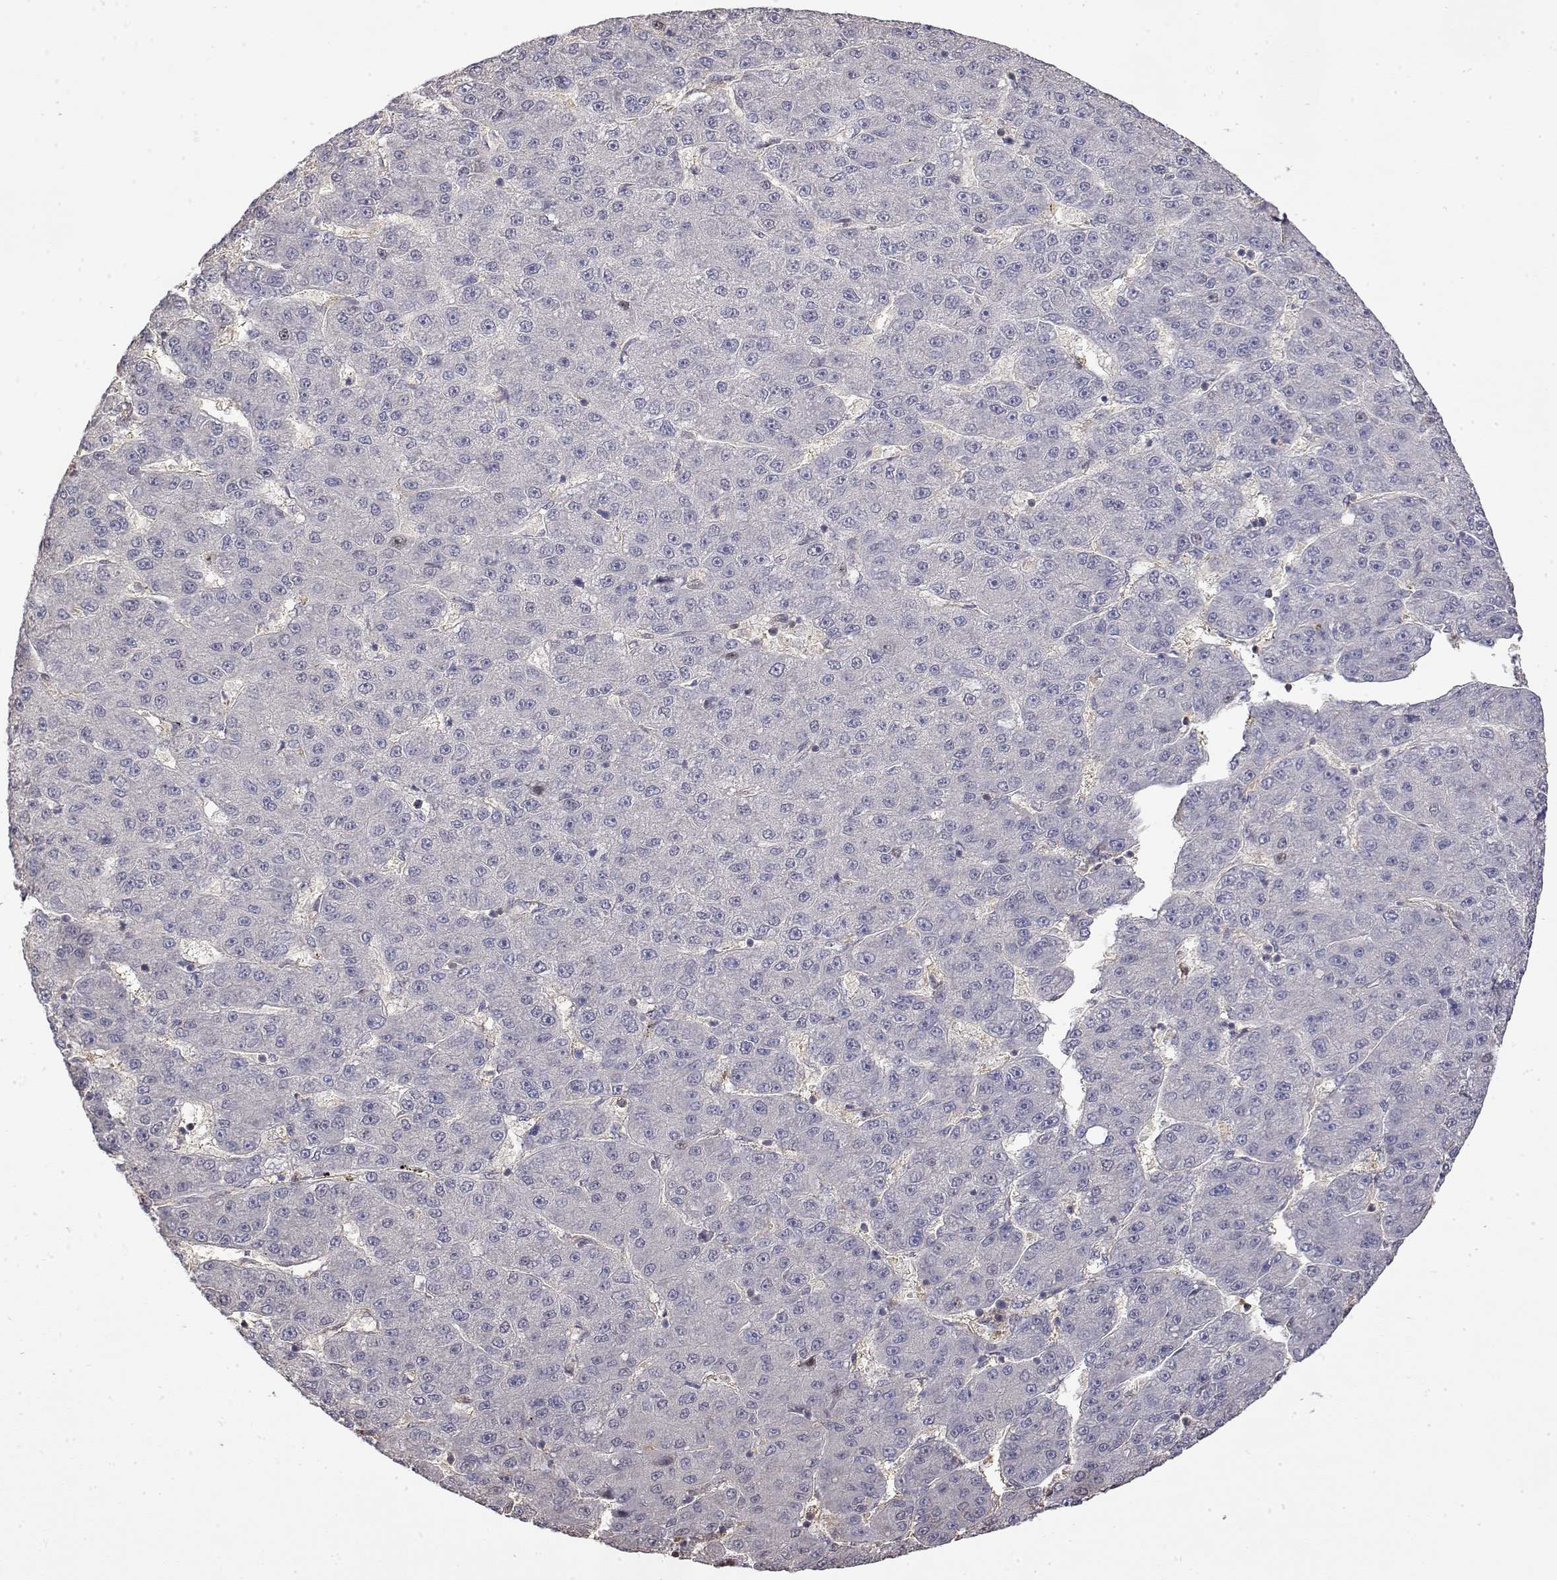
{"staining": {"intensity": "negative", "quantity": "none", "location": "none"}, "tissue": "liver cancer", "cell_type": "Tumor cells", "image_type": "cancer", "snomed": [{"axis": "morphology", "description": "Carcinoma, Hepatocellular, NOS"}, {"axis": "topography", "description": "Liver"}], "caption": "Histopathology image shows no protein staining in tumor cells of liver cancer (hepatocellular carcinoma) tissue.", "gene": "TPI1", "patient": {"sex": "male", "age": 67}}